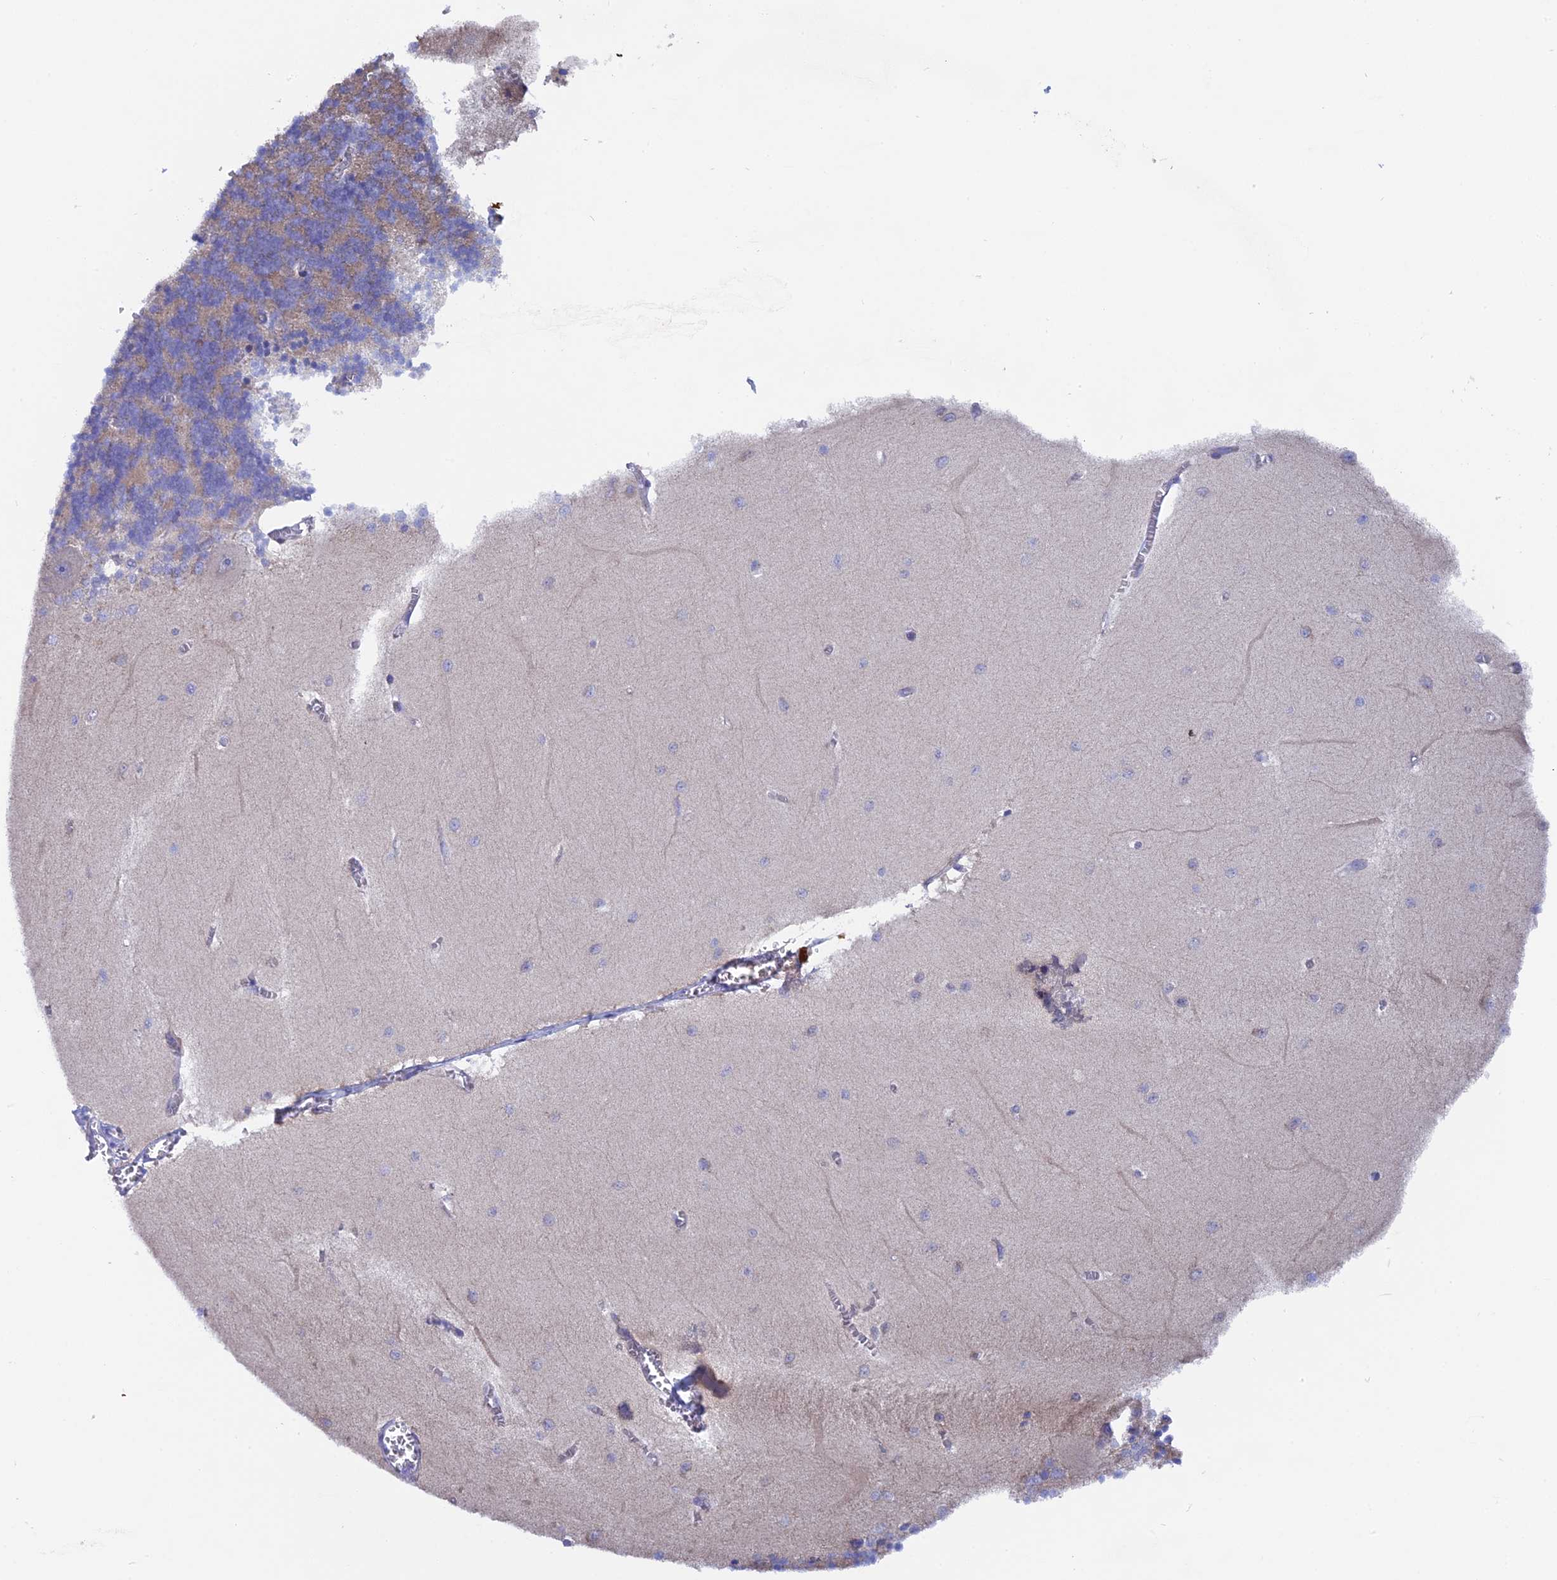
{"staining": {"intensity": "negative", "quantity": "none", "location": "none"}, "tissue": "cerebellum", "cell_type": "Cells in granular layer", "image_type": "normal", "snomed": [{"axis": "morphology", "description": "Normal tissue, NOS"}, {"axis": "topography", "description": "Cerebellum"}], "caption": "The image reveals no staining of cells in granular layer in benign cerebellum. (DAB immunohistochemistry with hematoxylin counter stain).", "gene": "AK4P3", "patient": {"sex": "male", "age": 37}}